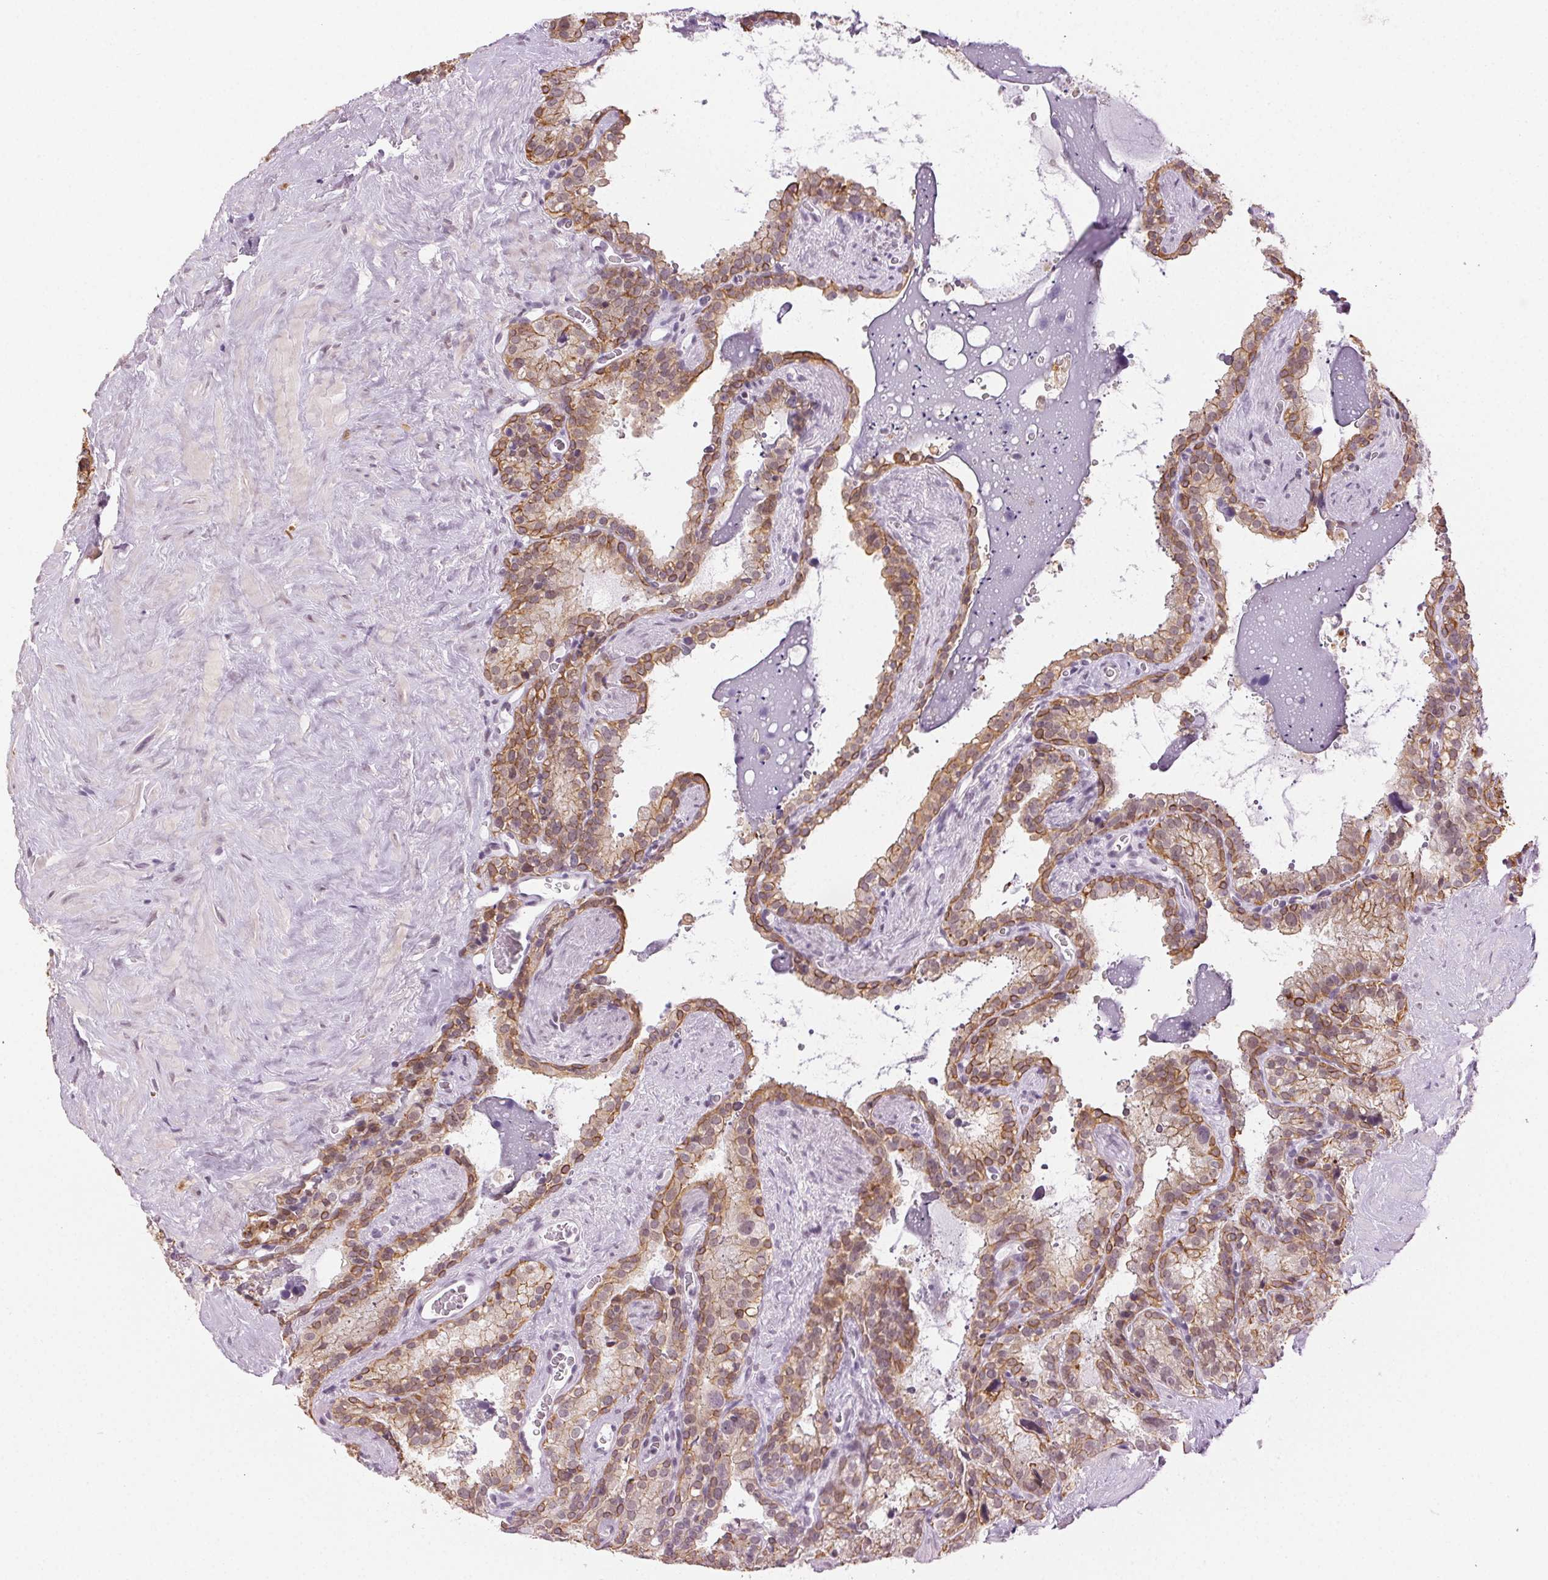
{"staining": {"intensity": "moderate", "quantity": "25%-75%", "location": "cytoplasmic/membranous"}, "tissue": "seminal vesicle", "cell_type": "Glandular cells", "image_type": "normal", "snomed": [{"axis": "morphology", "description": "Normal tissue, NOS"}, {"axis": "topography", "description": "Prostate"}, {"axis": "topography", "description": "Seminal veicle"}], "caption": "This photomicrograph demonstrates unremarkable seminal vesicle stained with immunohistochemistry to label a protein in brown. The cytoplasmic/membranous of glandular cells show moderate positivity for the protein. Nuclei are counter-stained blue.", "gene": "AIF1L", "patient": {"sex": "male", "age": 71}}